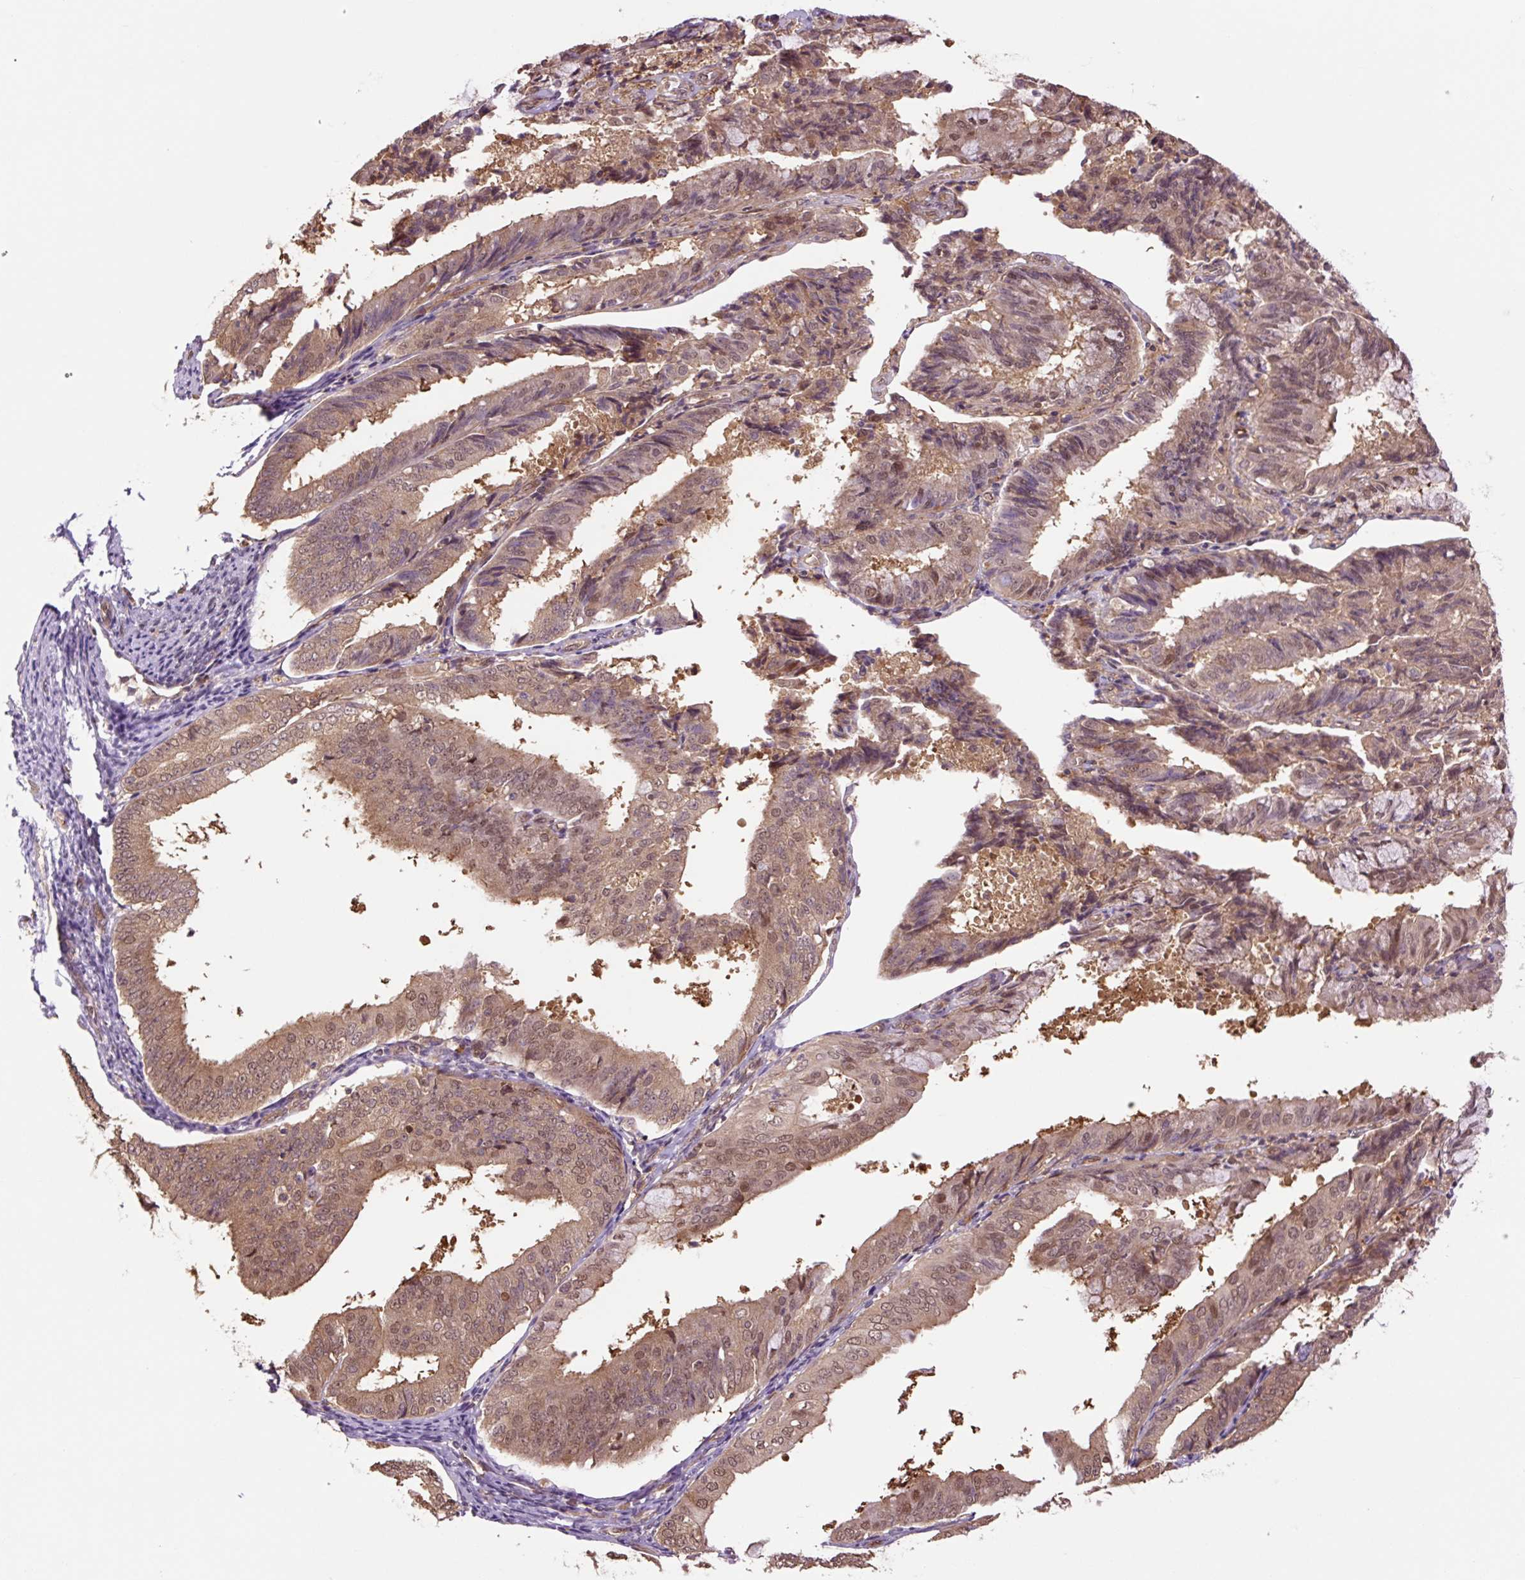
{"staining": {"intensity": "moderate", "quantity": ">75%", "location": "cytoplasmic/membranous,nuclear"}, "tissue": "endometrial cancer", "cell_type": "Tumor cells", "image_type": "cancer", "snomed": [{"axis": "morphology", "description": "Adenocarcinoma, NOS"}, {"axis": "topography", "description": "Endometrium"}], "caption": "Human endometrial cancer (adenocarcinoma) stained with a brown dye demonstrates moderate cytoplasmic/membranous and nuclear positive positivity in about >75% of tumor cells.", "gene": "TPT1", "patient": {"sex": "female", "age": 63}}